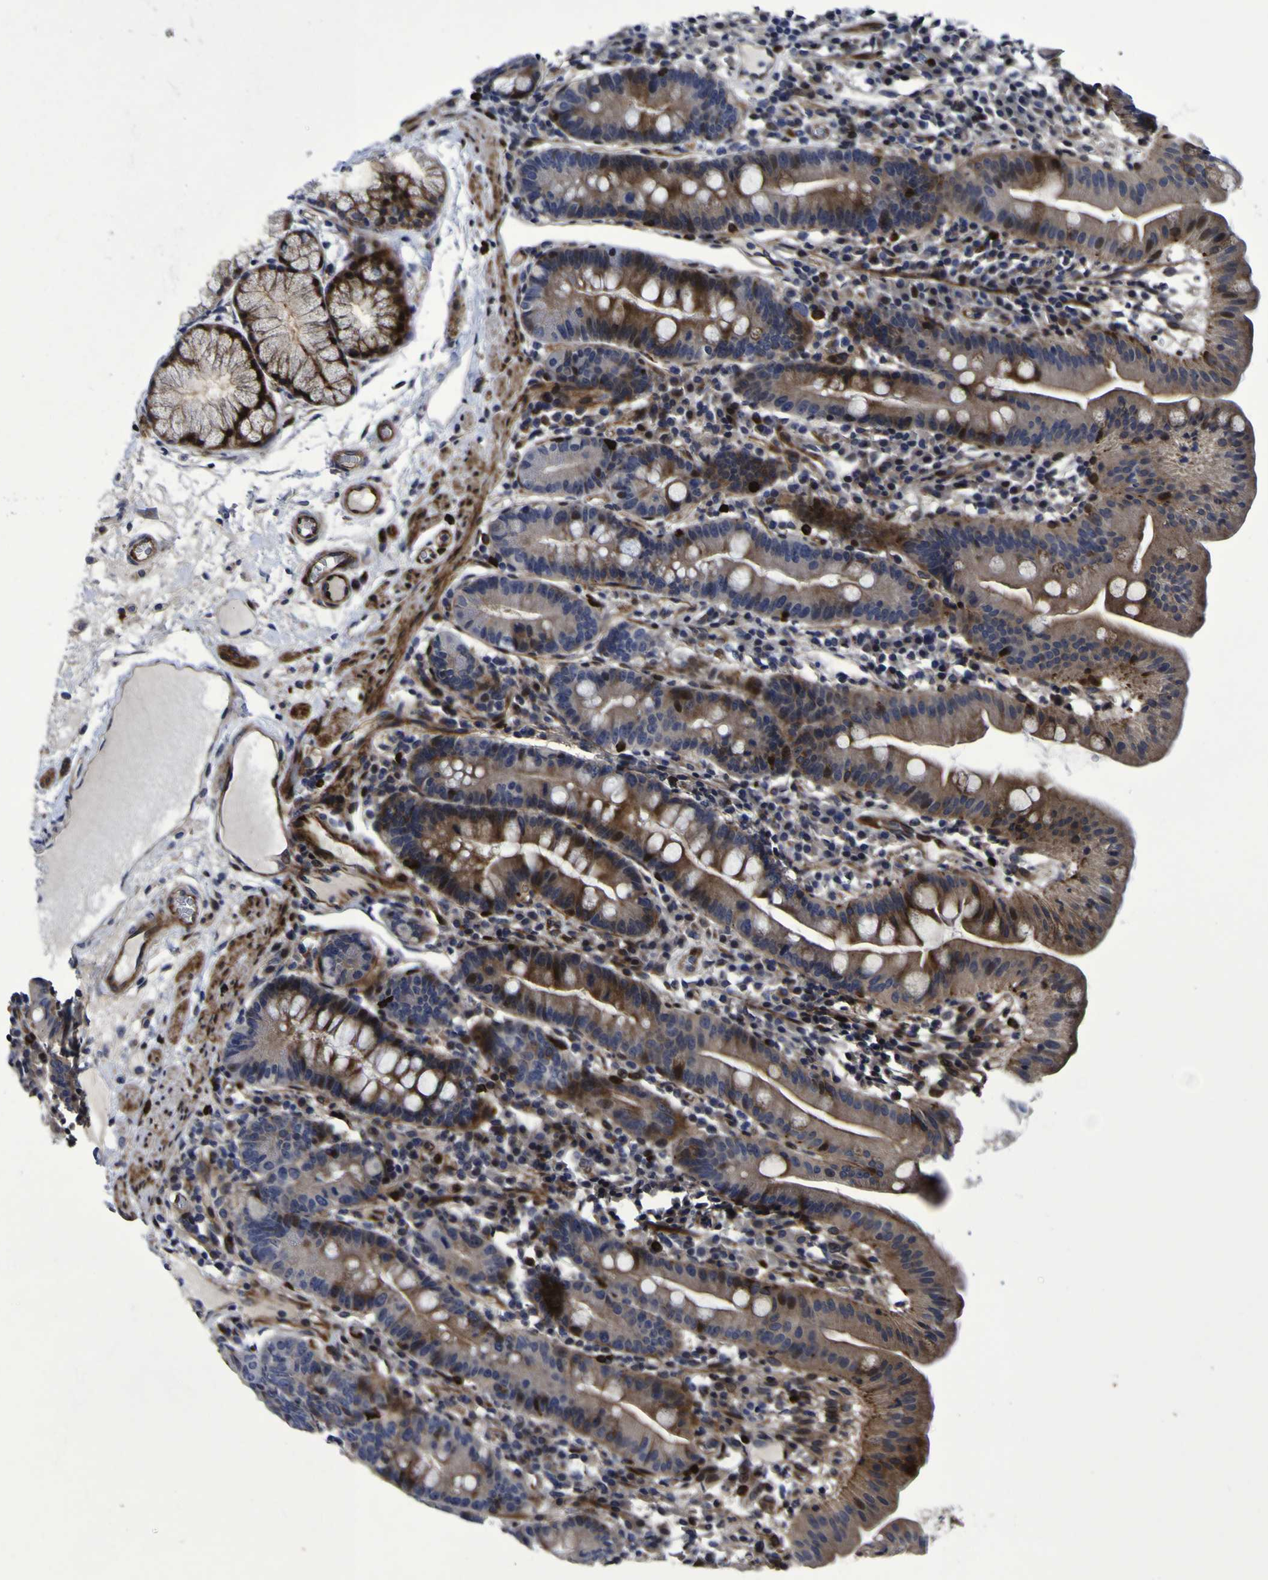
{"staining": {"intensity": "moderate", "quantity": ">75%", "location": "cytoplasmic/membranous,nuclear"}, "tissue": "duodenum", "cell_type": "Glandular cells", "image_type": "normal", "snomed": [{"axis": "morphology", "description": "Normal tissue, NOS"}, {"axis": "topography", "description": "Duodenum"}], "caption": "IHC image of benign duodenum stained for a protein (brown), which reveals medium levels of moderate cytoplasmic/membranous,nuclear expression in approximately >75% of glandular cells.", "gene": "MGLL", "patient": {"sex": "male", "age": 50}}